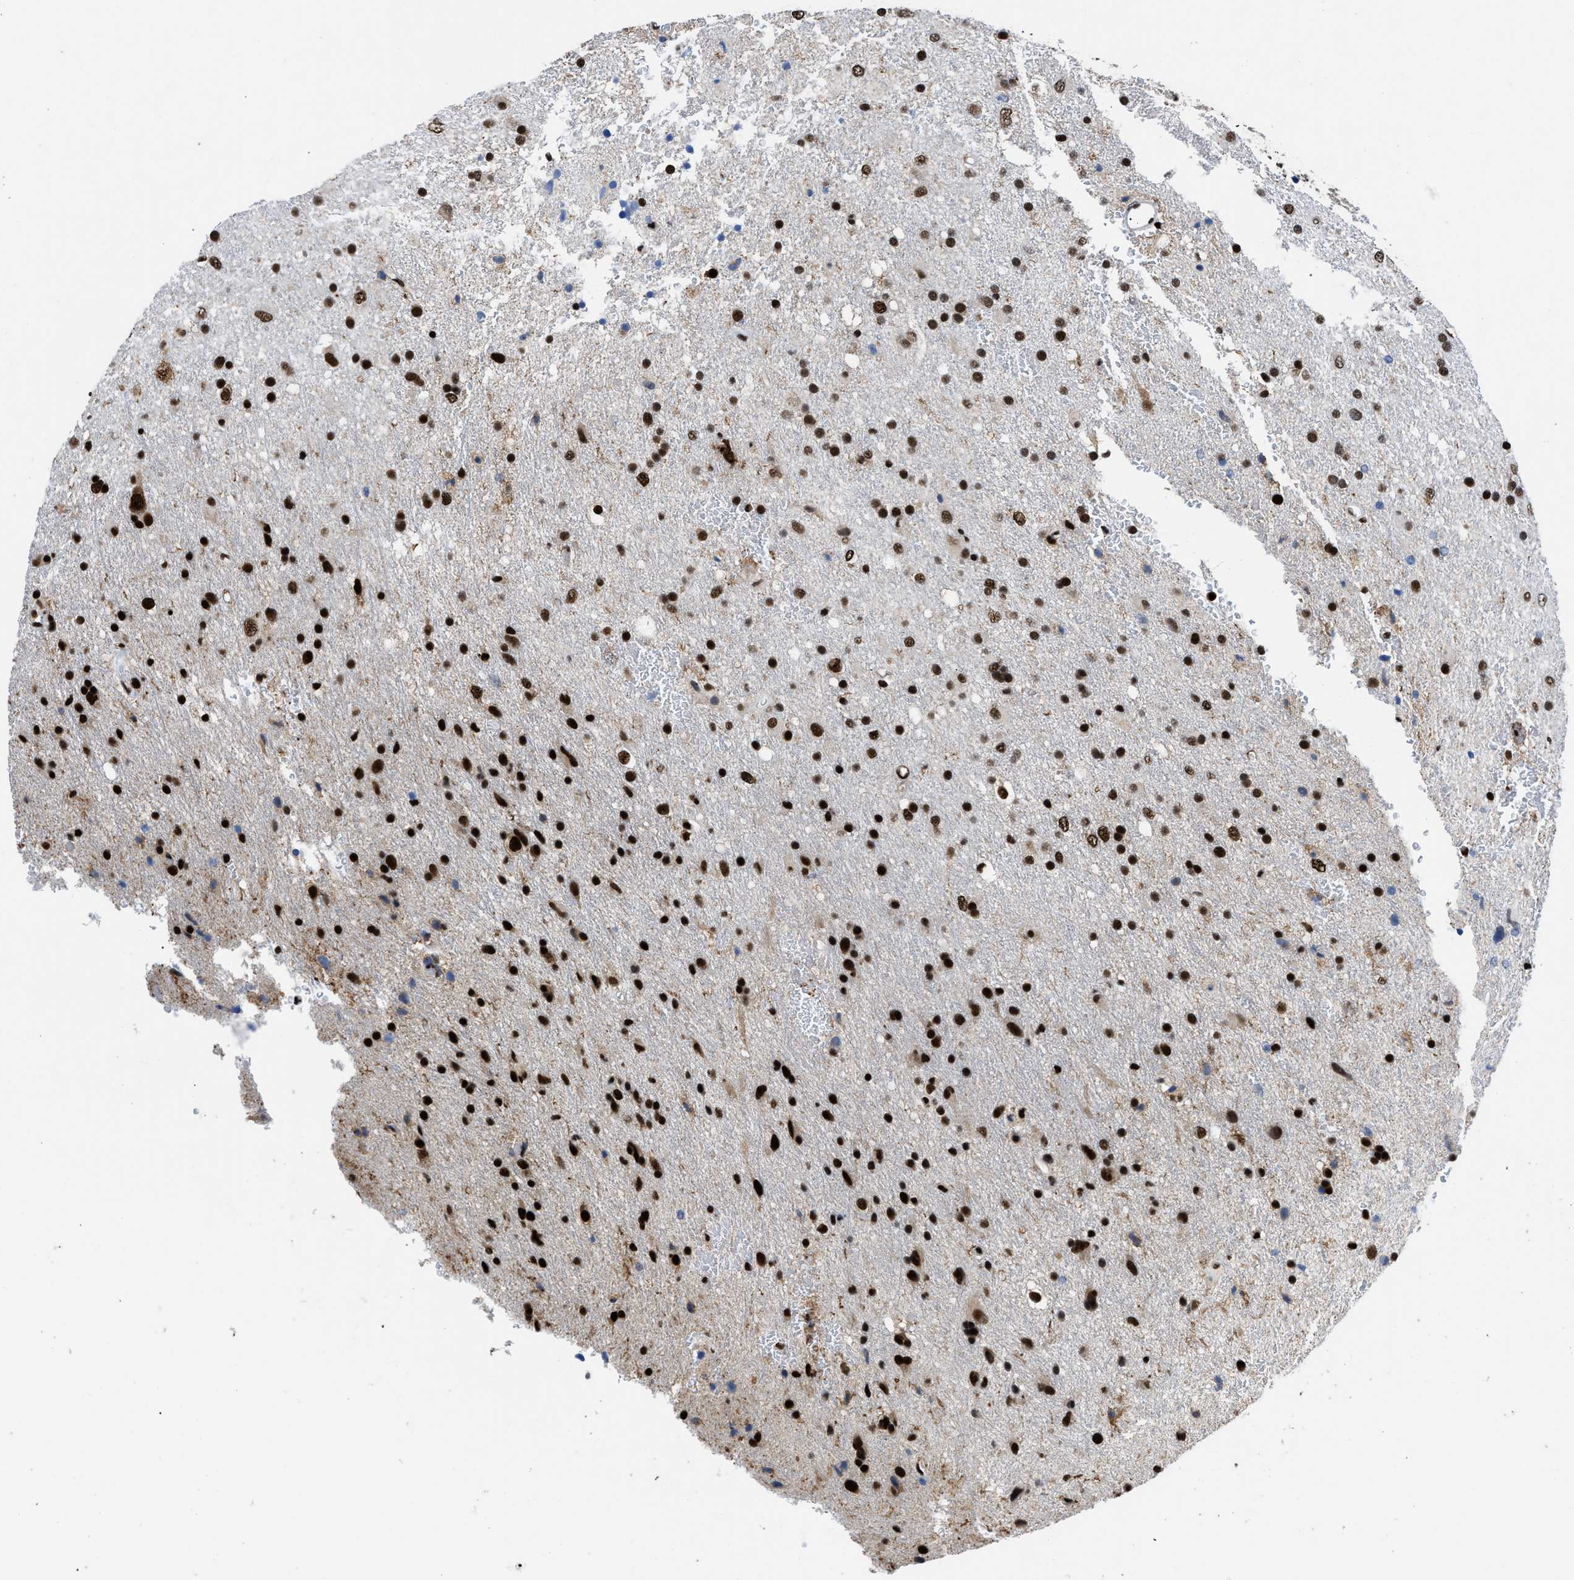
{"staining": {"intensity": "strong", "quantity": ">75%", "location": "nuclear"}, "tissue": "glioma", "cell_type": "Tumor cells", "image_type": "cancer", "snomed": [{"axis": "morphology", "description": "Glioma, malignant, Low grade"}, {"axis": "topography", "description": "Brain"}], "caption": "Immunohistochemical staining of human glioma reveals high levels of strong nuclear protein staining in about >75% of tumor cells. The protein of interest is stained brown, and the nuclei are stained in blue (DAB (3,3'-diaminobenzidine) IHC with brightfield microscopy, high magnification).", "gene": "HNRNPH2", "patient": {"sex": "male", "age": 77}}